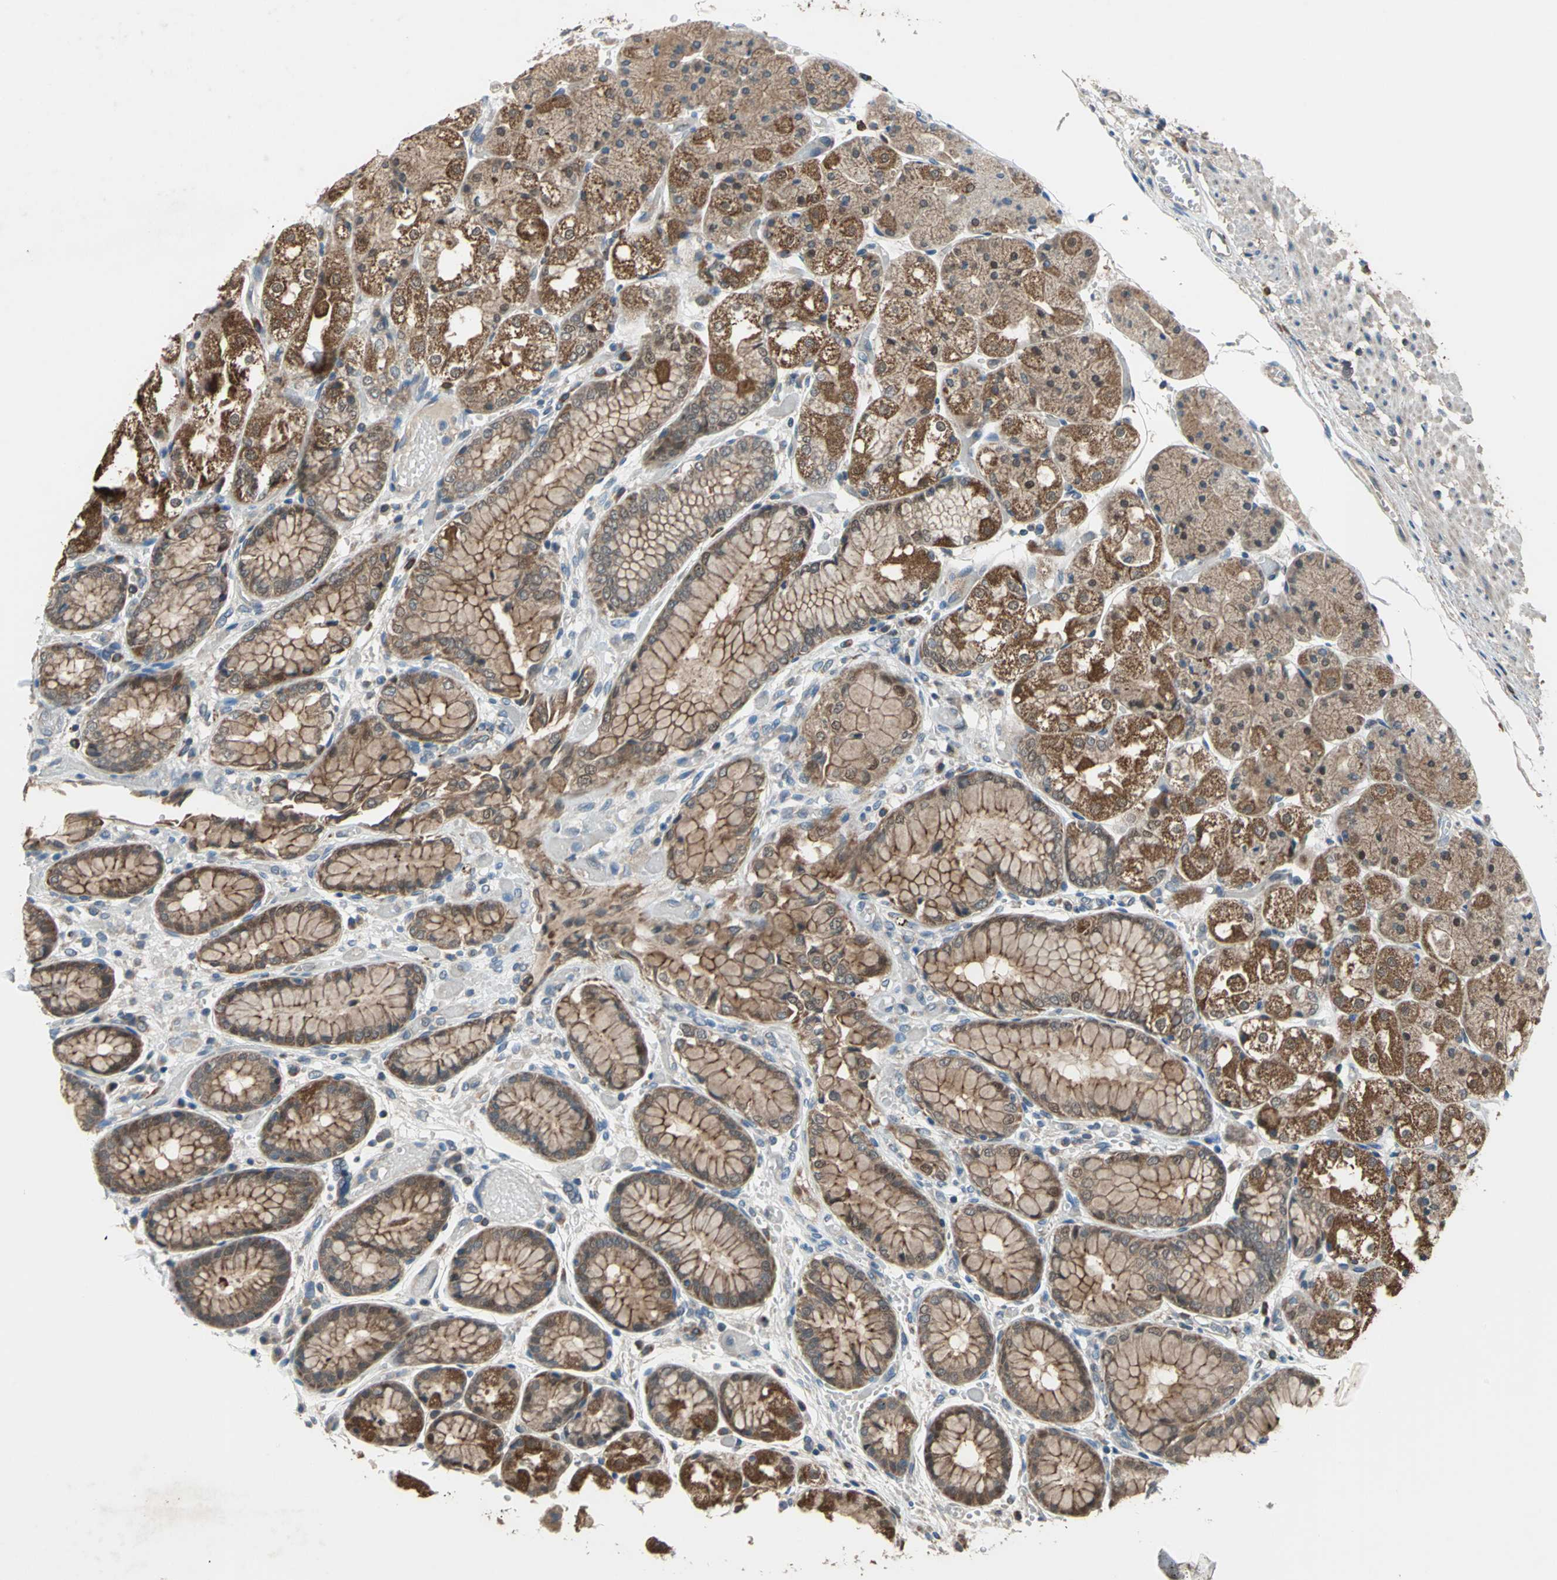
{"staining": {"intensity": "strong", "quantity": ">75%", "location": "cytoplasmic/membranous"}, "tissue": "stomach", "cell_type": "Glandular cells", "image_type": "normal", "snomed": [{"axis": "morphology", "description": "Normal tissue, NOS"}, {"axis": "topography", "description": "Stomach, upper"}], "caption": "A high amount of strong cytoplasmic/membranous staining is identified in approximately >75% of glandular cells in unremarkable stomach.", "gene": "TRAK1", "patient": {"sex": "male", "age": 72}}